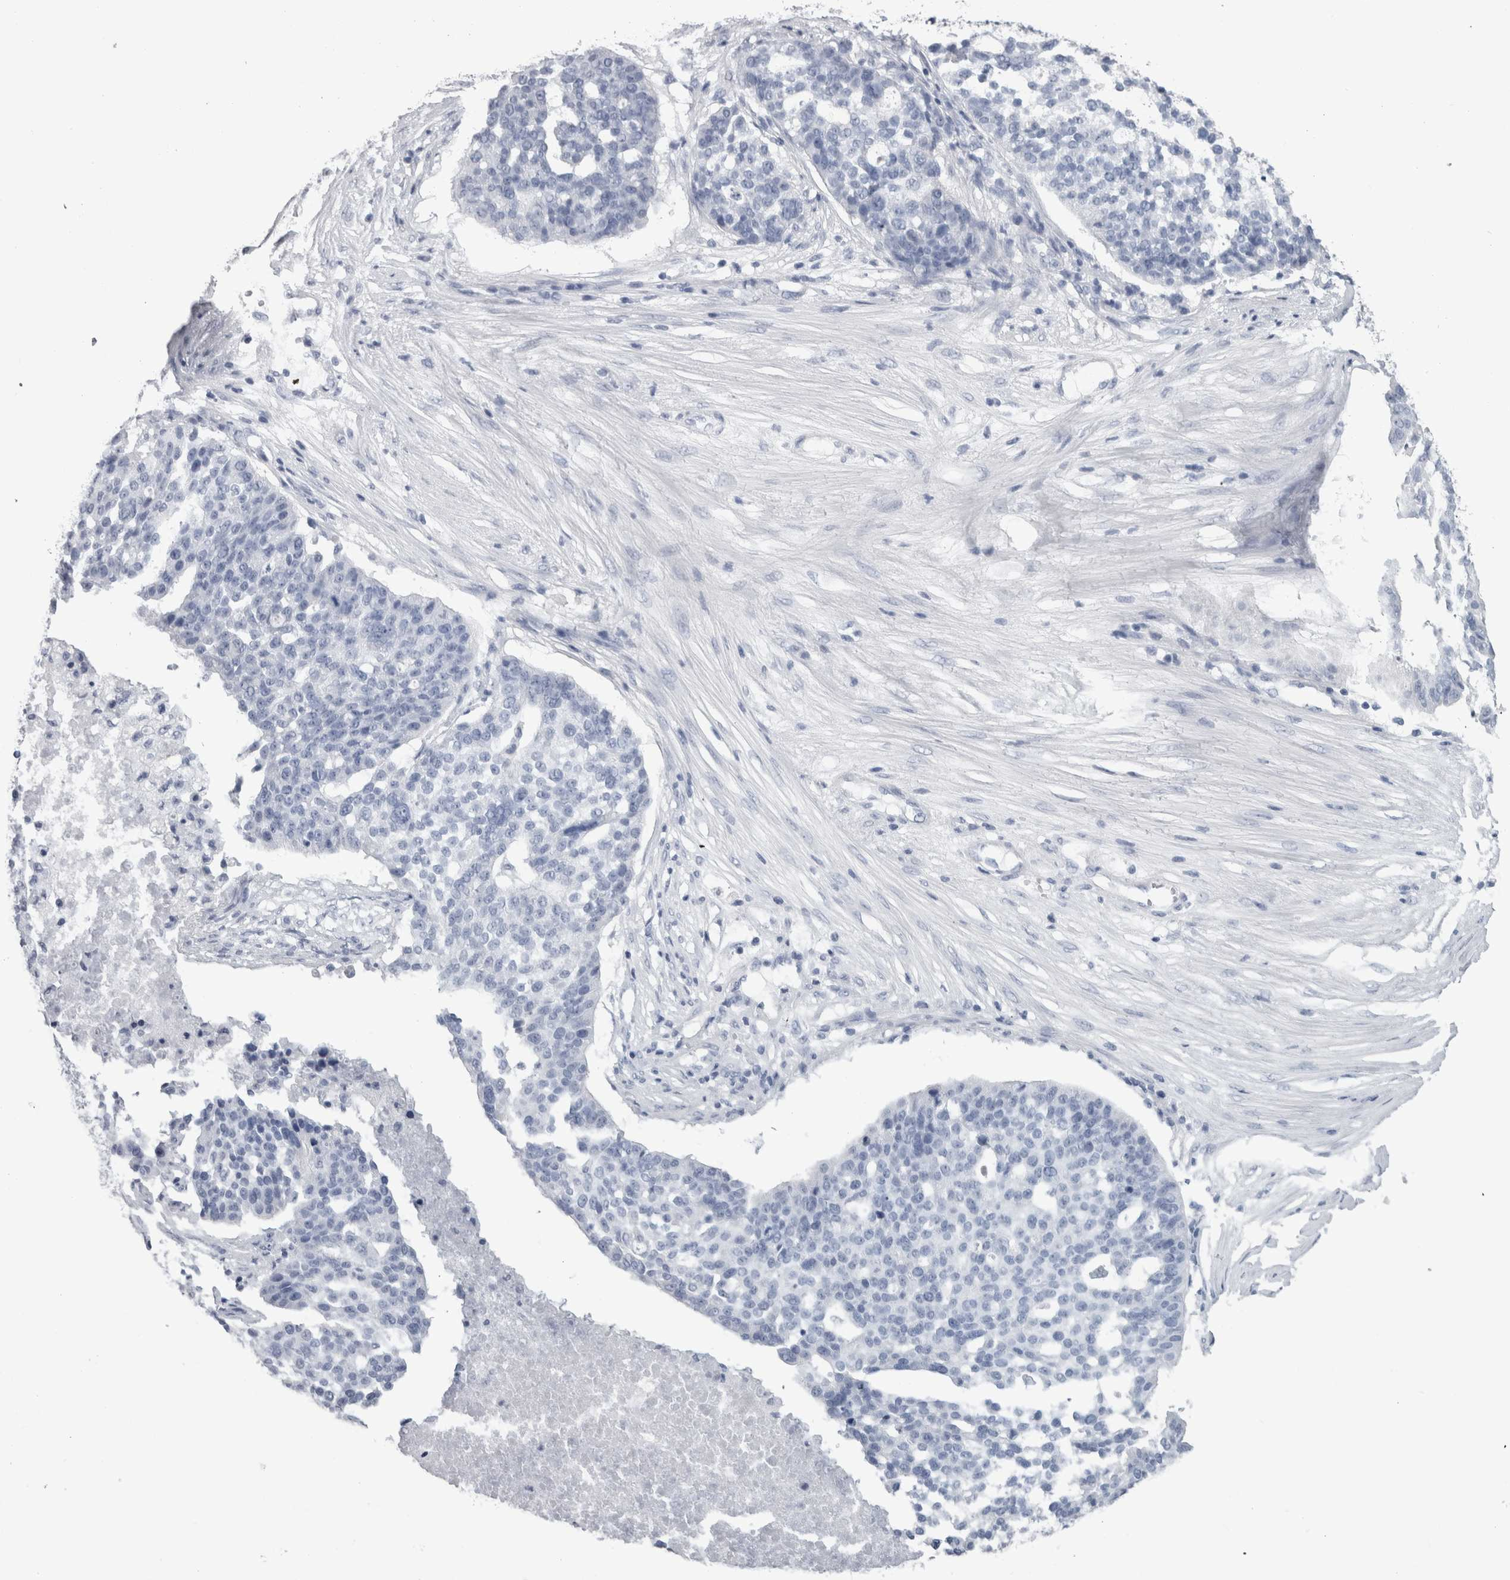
{"staining": {"intensity": "negative", "quantity": "none", "location": "none"}, "tissue": "ovarian cancer", "cell_type": "Tumor cells", "image_type": "cancer", "snomed": [{"axis": "morphology", "description": "Cystadenocarcinoma, serous, NOS"}, {"axis": "topography", "description": "Ovary"}], "caption": "This is an IHC image of human serous cystadenocarcinoma (ovarian). There is no positivity in tumor cells.", "gene": "PTH", "patient": {"sex": "female", "age": 59}}